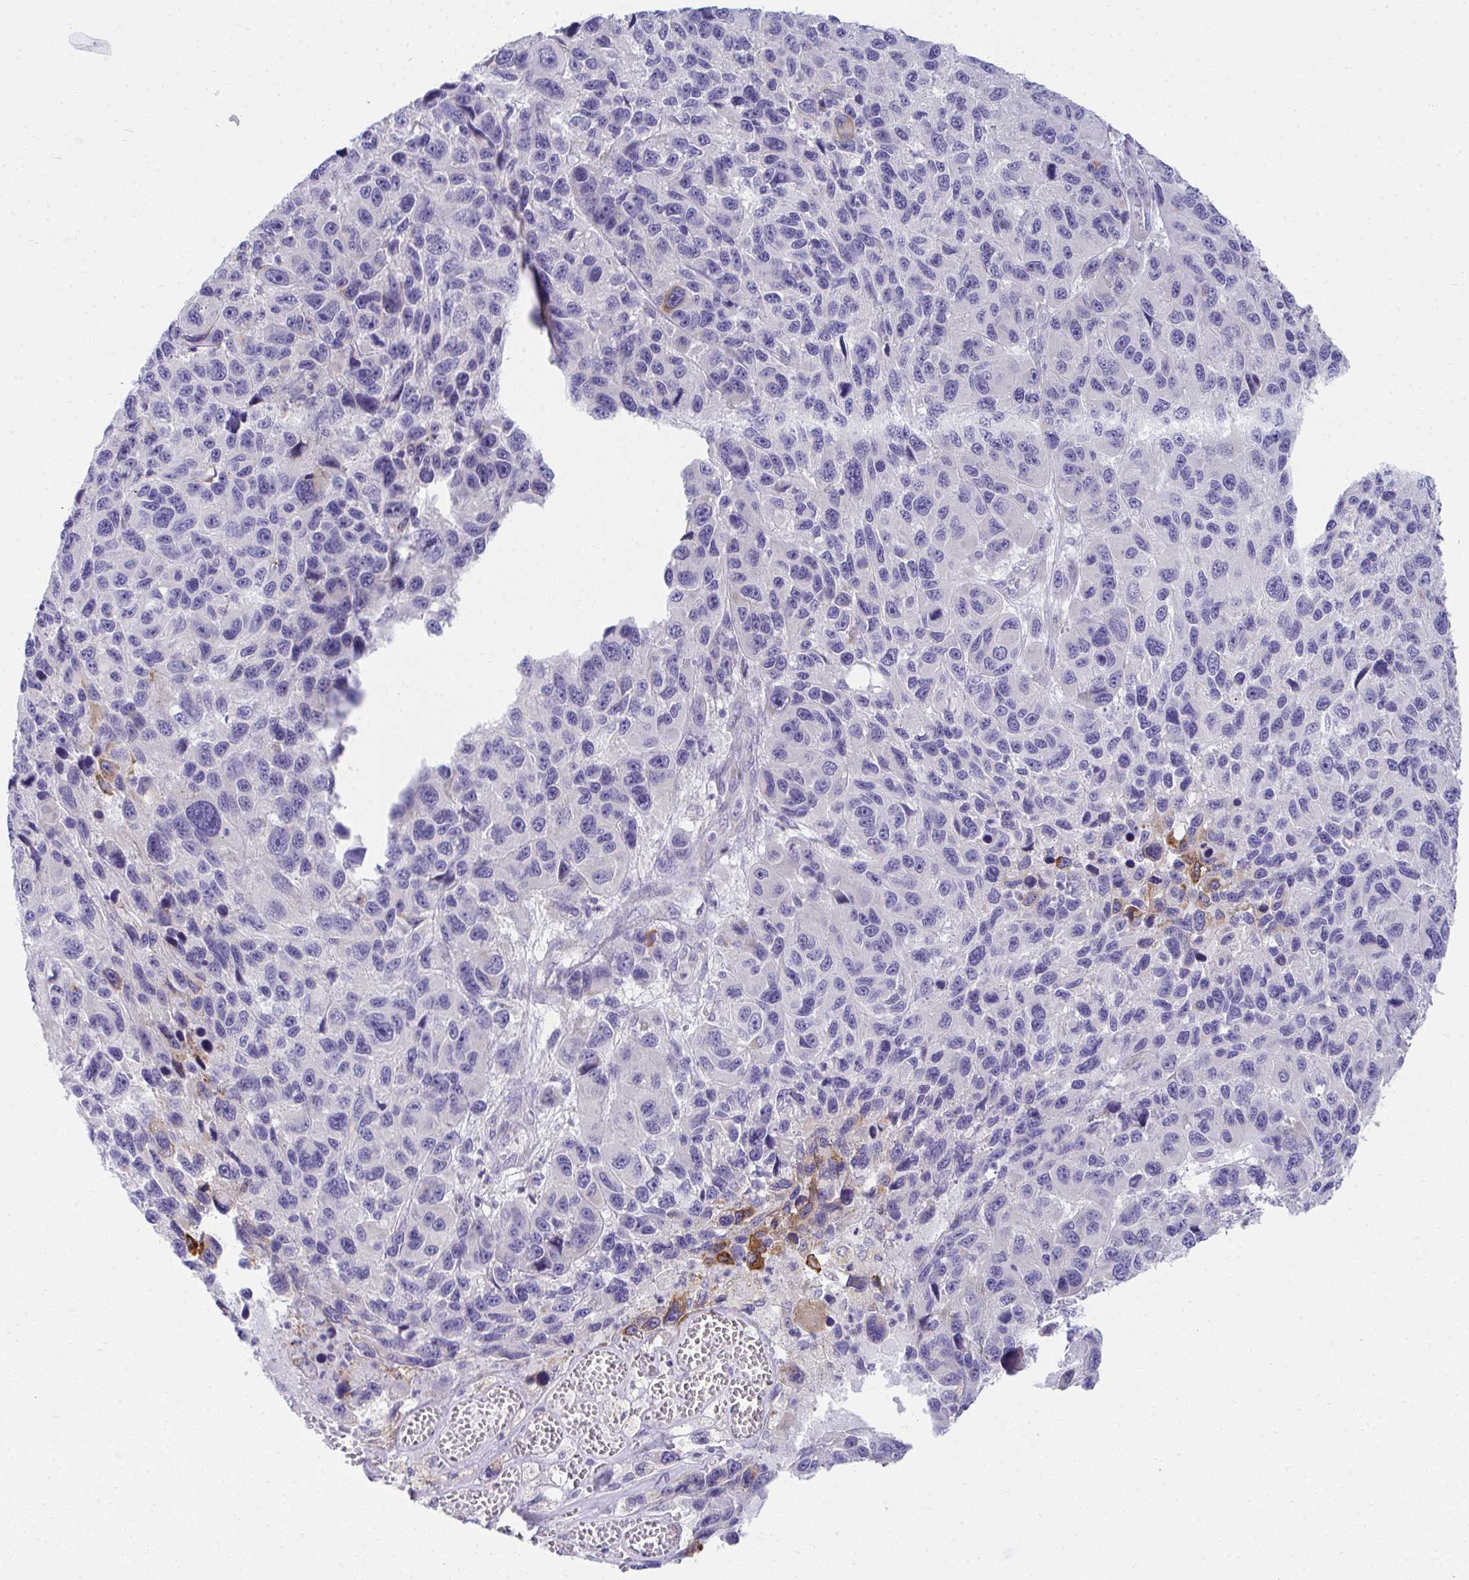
{"staining": {"intensity": "negative", "quantity": "none", "location": "none"}, "tissue": "melanoma", "cell_type": "Tumor cells", "image_type": "cancer", "snomed": [{"axis": "morphology", "description": "Malignant melanoma, NOS"}, {"axis": "topography", "description": "Skin"}], "caption": "Tumor cells are negative for protein expression in human malignant melanoma.", "gene": "FASLG", "patient": {"sex": "male", "age": 53}}